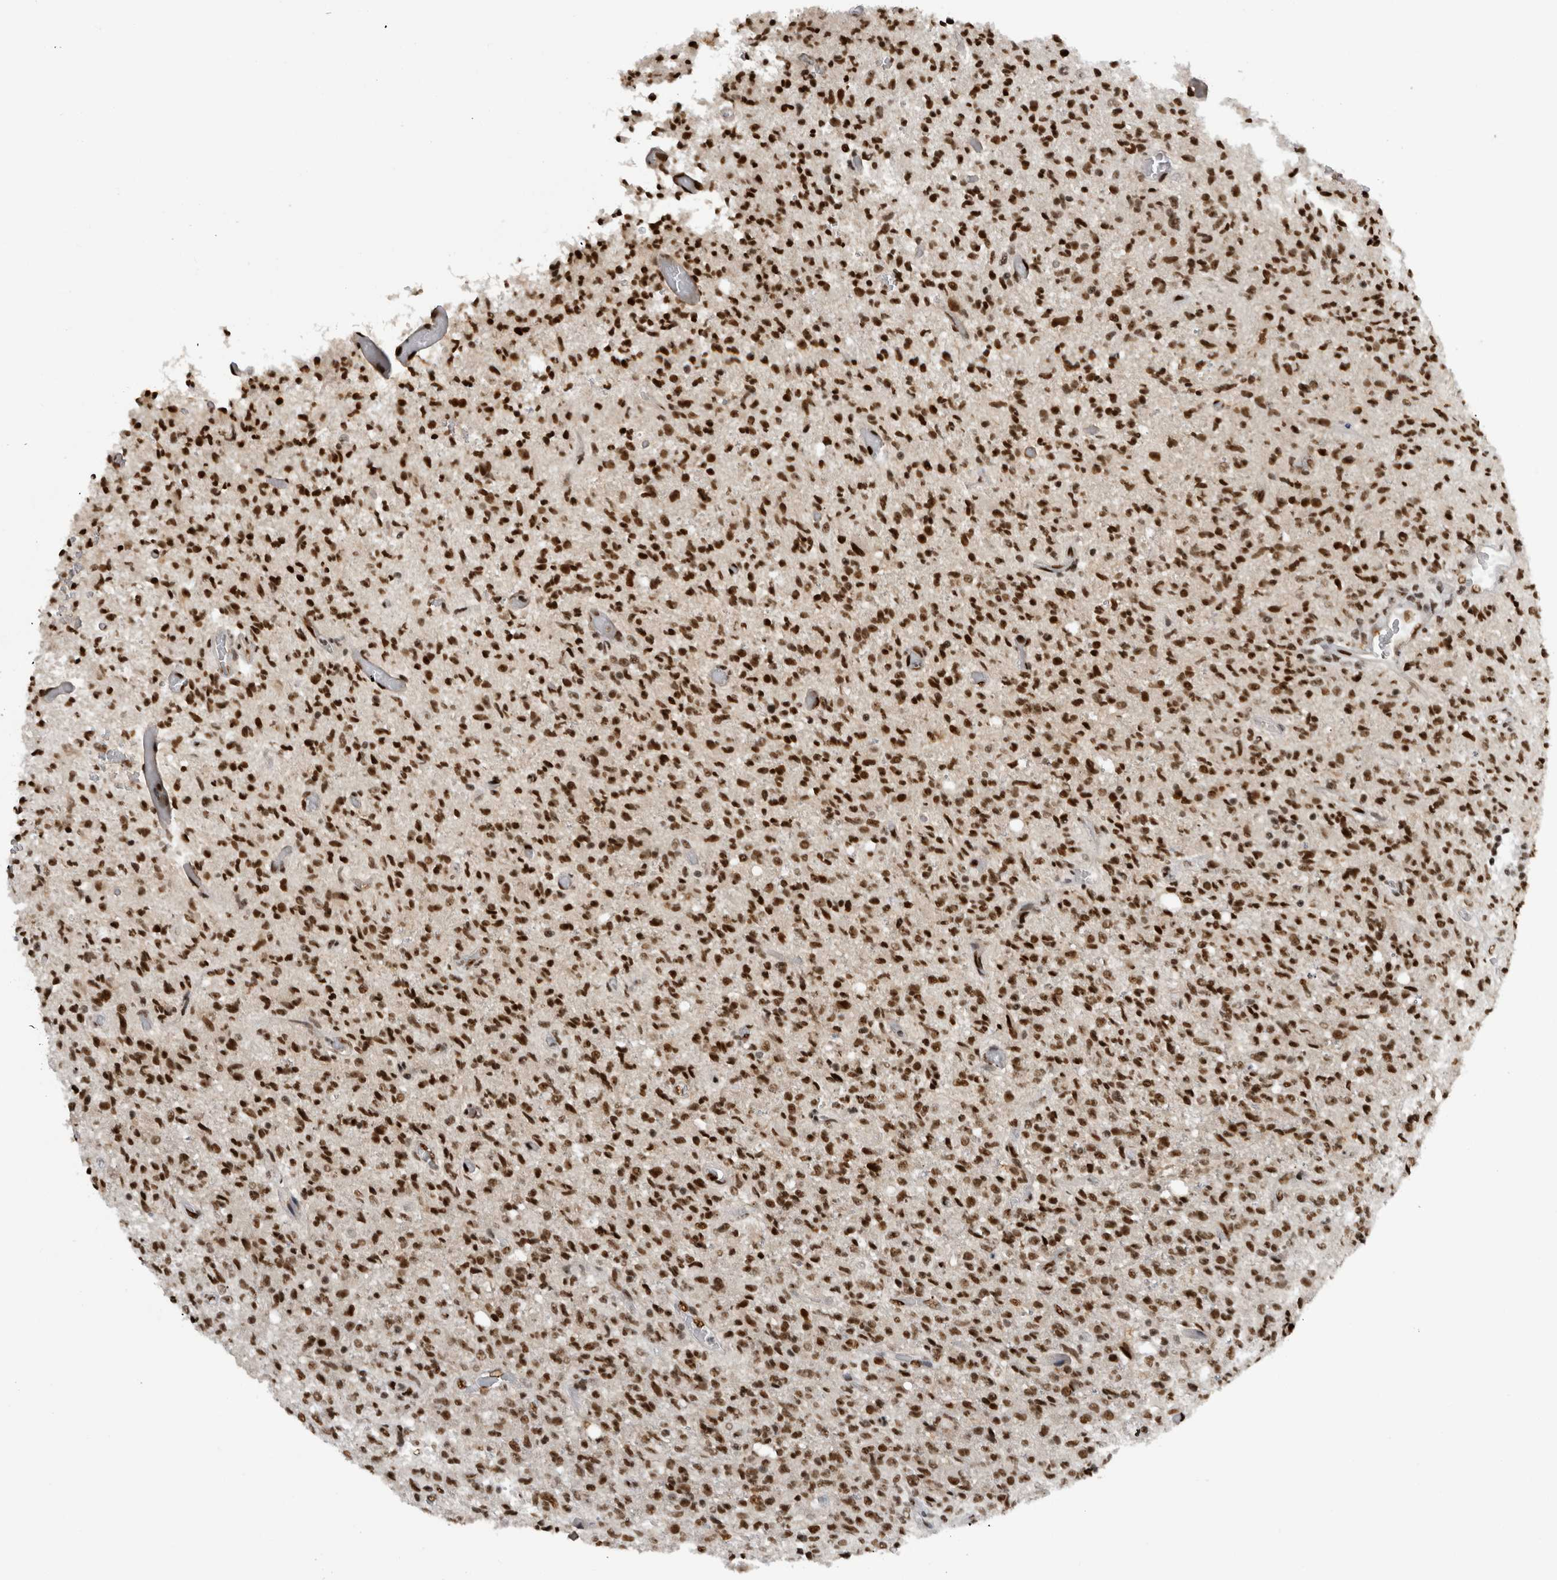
{"staining": {"intensity": "strong", "quantity": ">75%", "location": "nuclear"}, "tissue": "glioma", "cell_type": "Tumor cells", "image_type": "cancer", "snomed": [{"axis": "morphology", "description": "Glioma, malignant, High grade"}, {"axis": "topography", "description": "Brain"}], "caption": "The immunohistochemical stain labels strong nuclear positivity in tumor cells of glioma tissue. Using DAB (3,3'-diaminobenzidine) (brown) and hematoxylin (blue) stains, captured at high magnification using brightfield microscopy.", "gene": "ZSCAN2", "patient": {"sex": "female", "age": 57}}